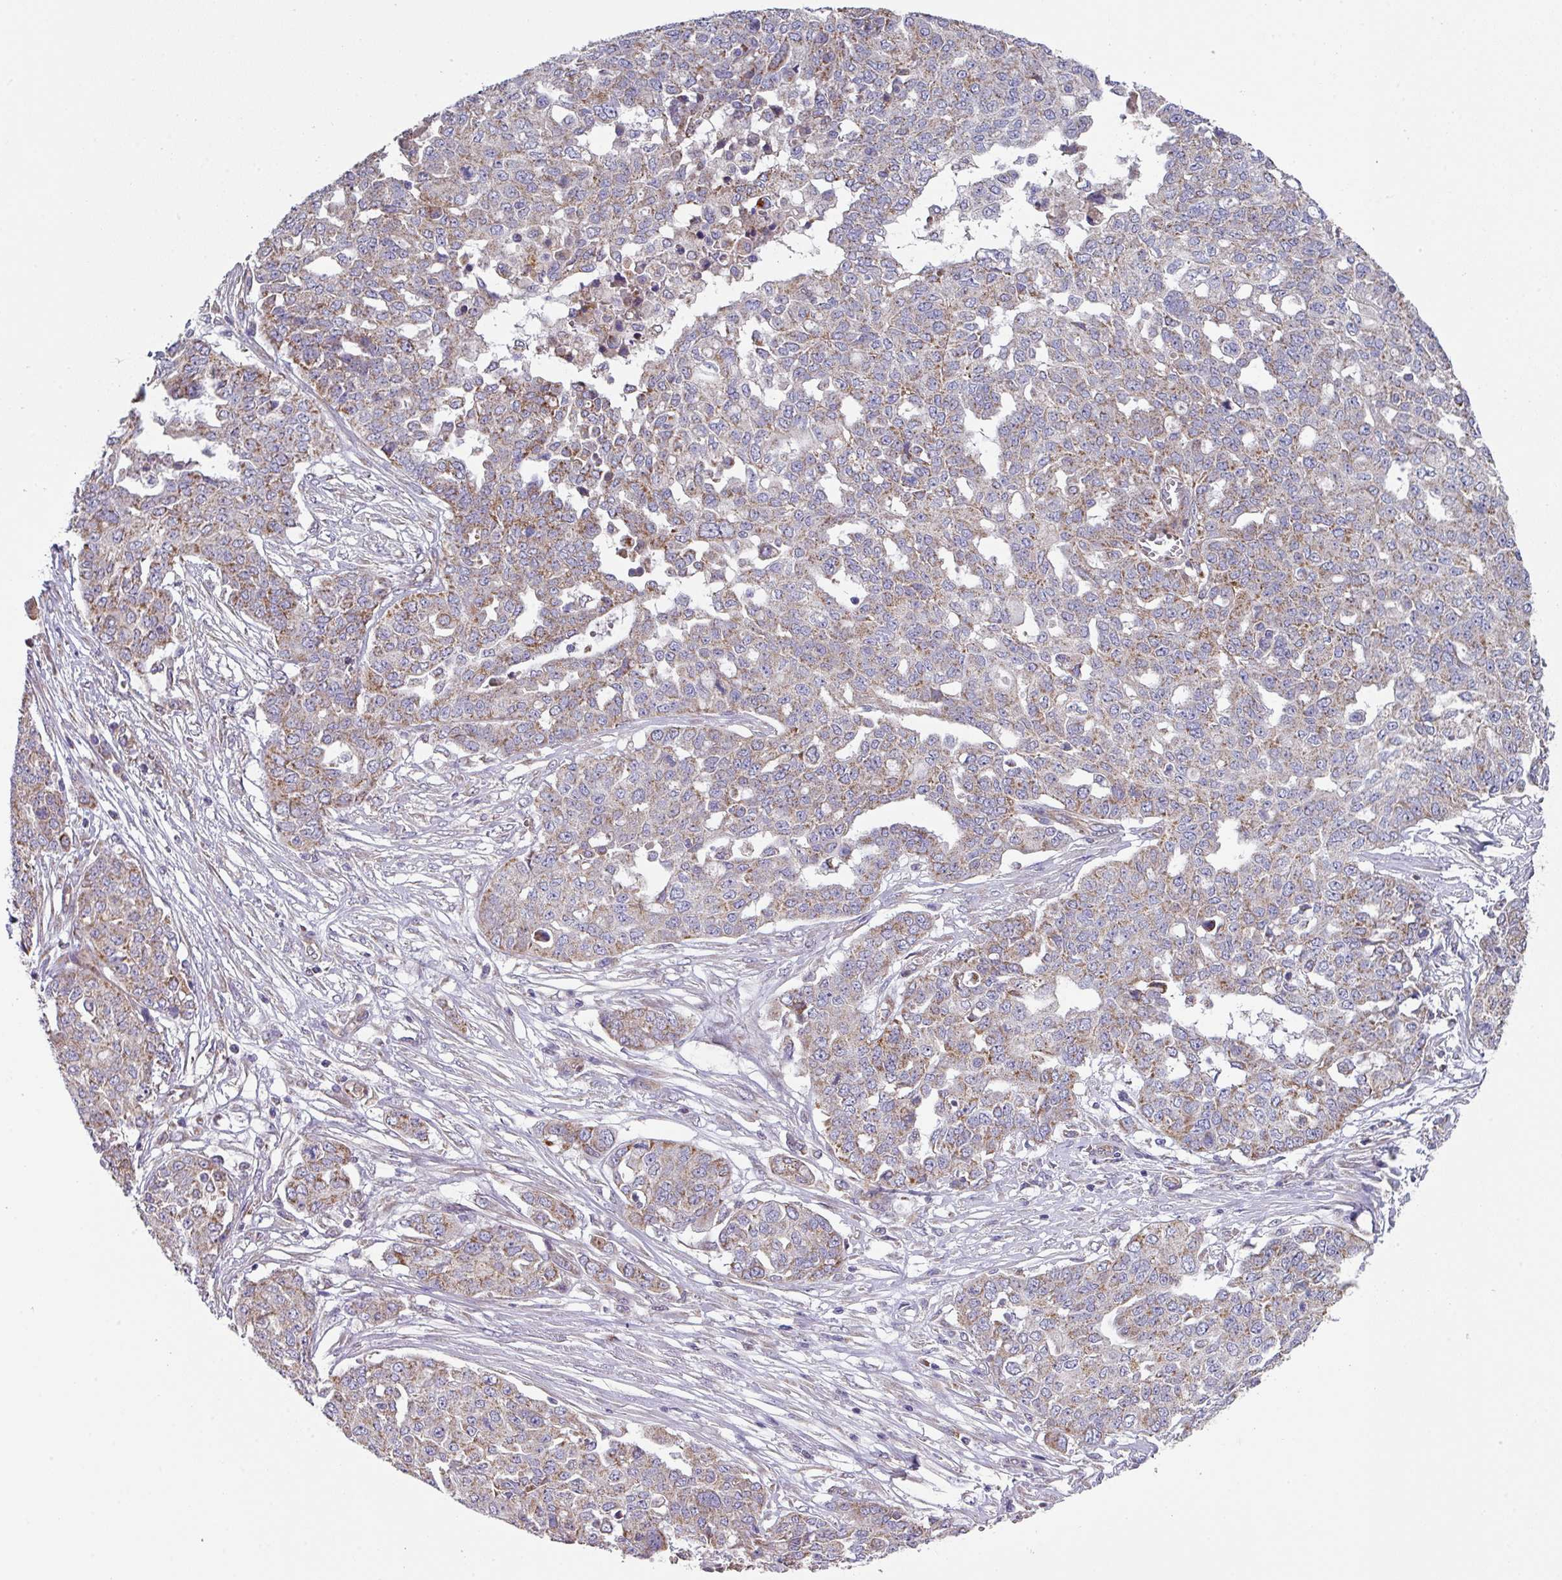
{"staining": {"intensity": "weak", "quantity": "25%-75%", "location": "cytoplasmic/membranous"}, "tissue": "ovarian cancer", "cell_type": "Tumor cells", "image_type": "cancer", "snomed": [{"axis": "morphology", "description": "Cystadenocarcinoma, serous, NOS"}, {"axis": "topography", "description": "Soft tissue"}, {"axis": "topography", "description": "Ovary"}], "caption": "Tumor cells show low levels of weak cytoplasmic/membranous expression in approximately 25%-75% of cells in human ovarian serous cystadenocarcinoma.", "gene": "DCAF12L2", "patient": {"sex": "female", "age": 57}}